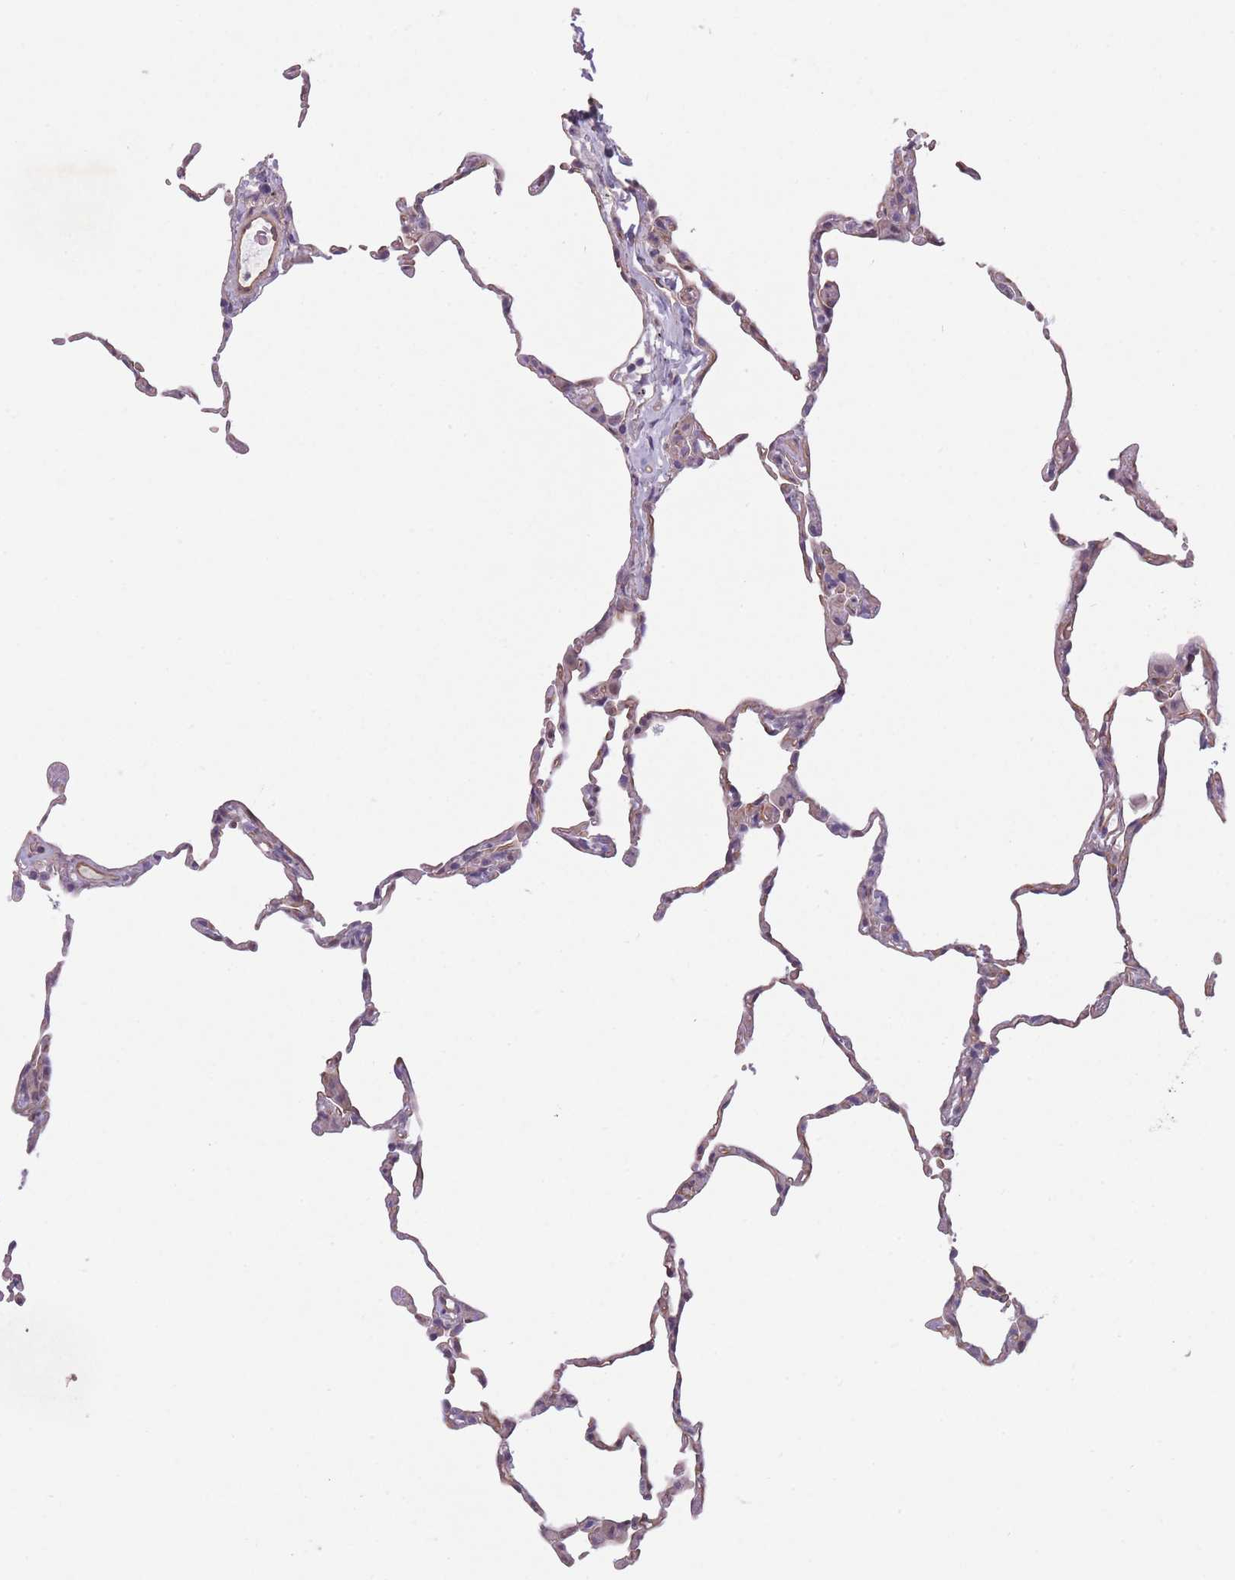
{"staining": {"intensity": "weak", "quantity": "25%-75%", "location": "cytoplasmic/membranous"}, "tissue": "lung", "cell_type": "Alveolar cells", "image_type": "normal", "snomed": [{"axis": "morphology", "description": "Normal tissue, NOS"}, {"axis": "topography", "description": "Lung"}], "caption": "A high-resolution histopathology image shows immunohistochemistry (IHC) staining of unremarkable lung, which reveals weak cytoplasmic/membranous staining in about 25%-75% of alveolar cells. (Brightfield microscopy of DAB IHC at high magnification).", "gene": "SLC7A6", "patient": {"sex": "female", "age": 57}}